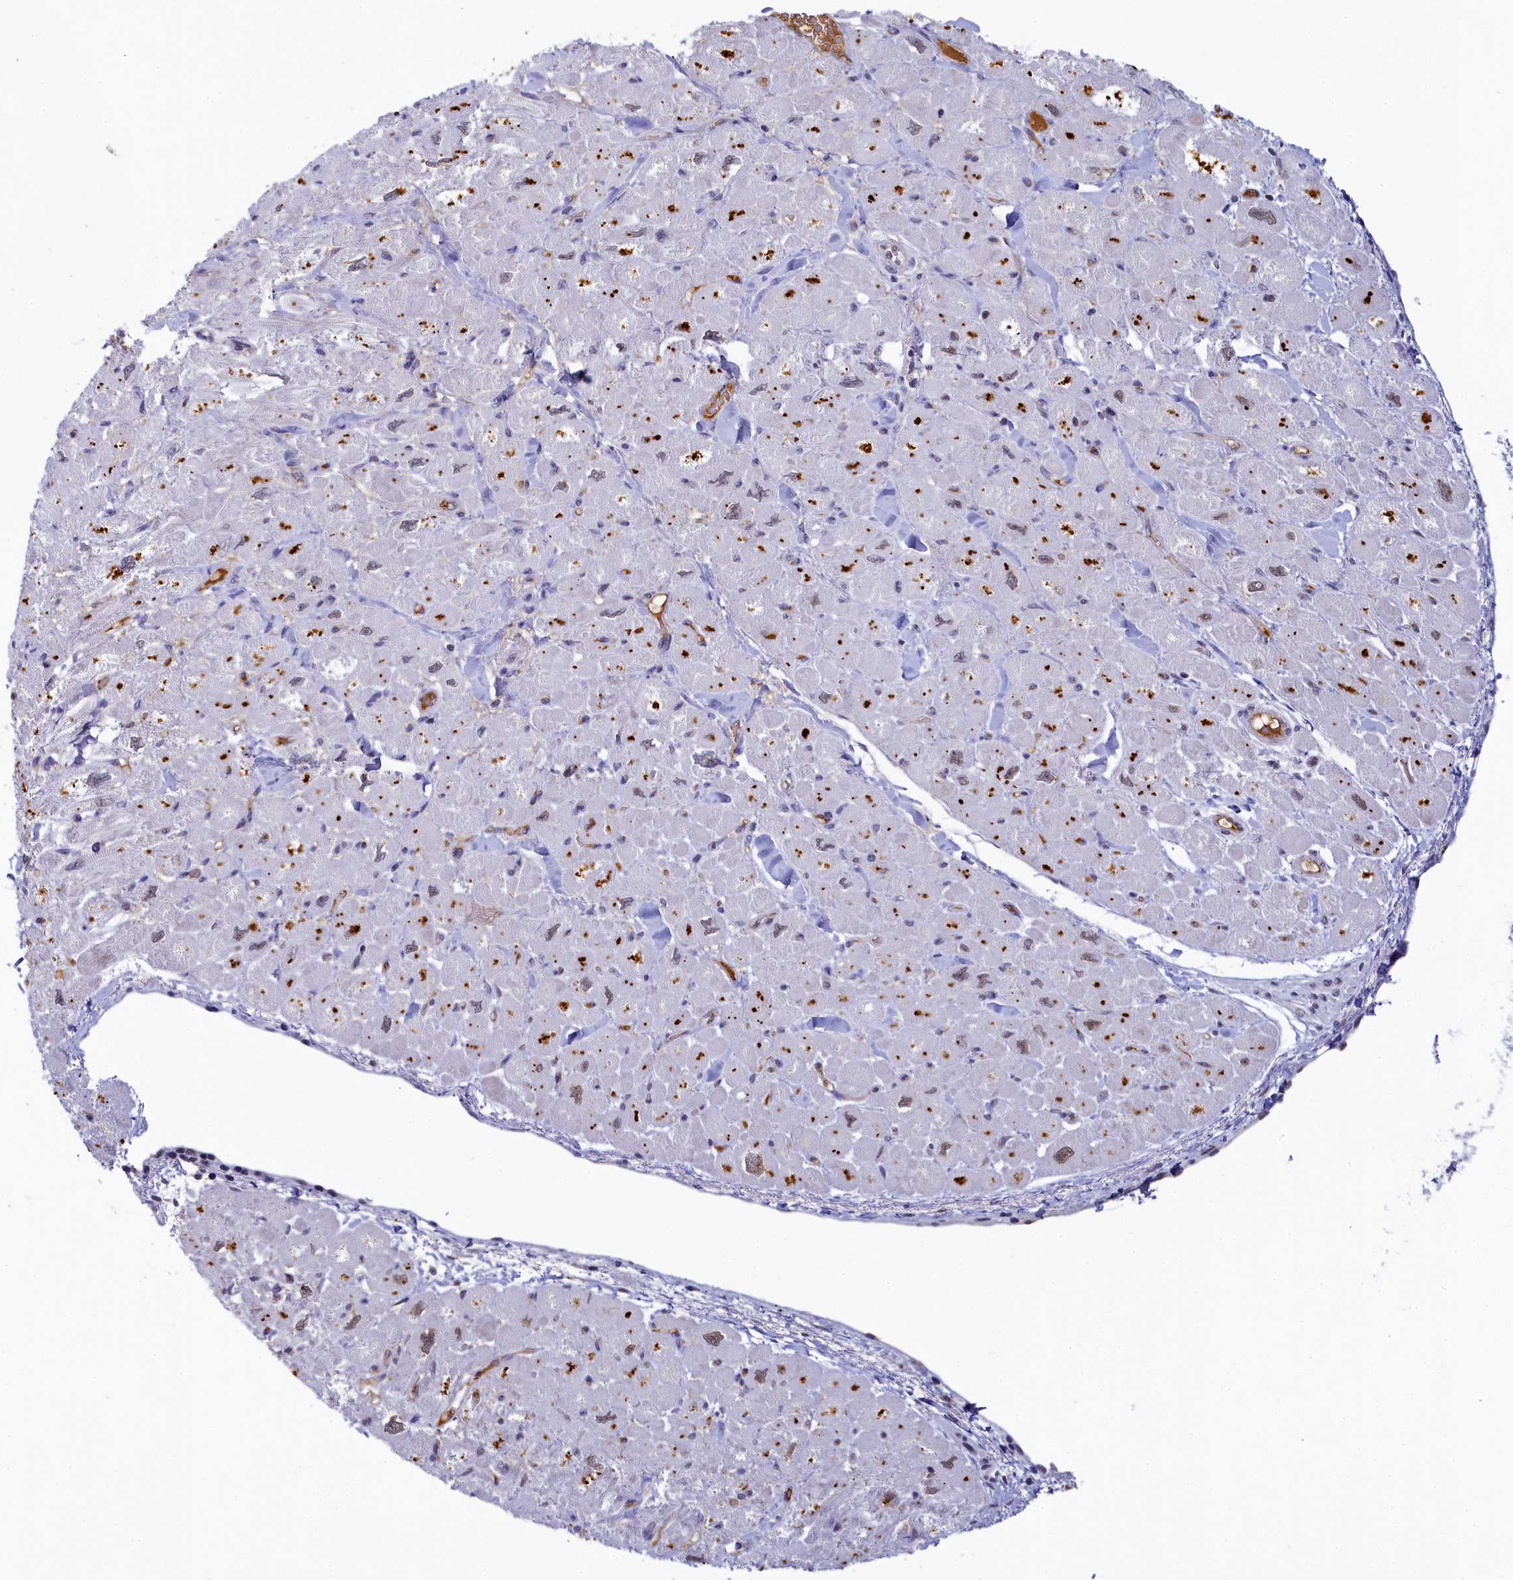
{"staining": {"intensity": "moderate", "quantity": "25%-75%", "location": "cytoplasmic/membranous"}, "tissue": "heart muscle", "cell_type": "Cardiomyocytes", "image_type": "normal", "snomed": [{"axis": "morphology", "description": "Normal tissue, NOS"}, {"axis": "topography", "description": "Heart"}], "caption": "An immunohistochemistry (IHC) histopathology image of unremarkable tissue is shown. Protein staining in brown labels moderate cytoplasmic/membranous positivity in heart muscle within cardiomyocytes. (DAB (3,3'-diaminobenzidine) = brown stain, brightfield microscopy at high magnification).", "gene": "INTS14", "patient": {"sex": "male", "age": 65}}